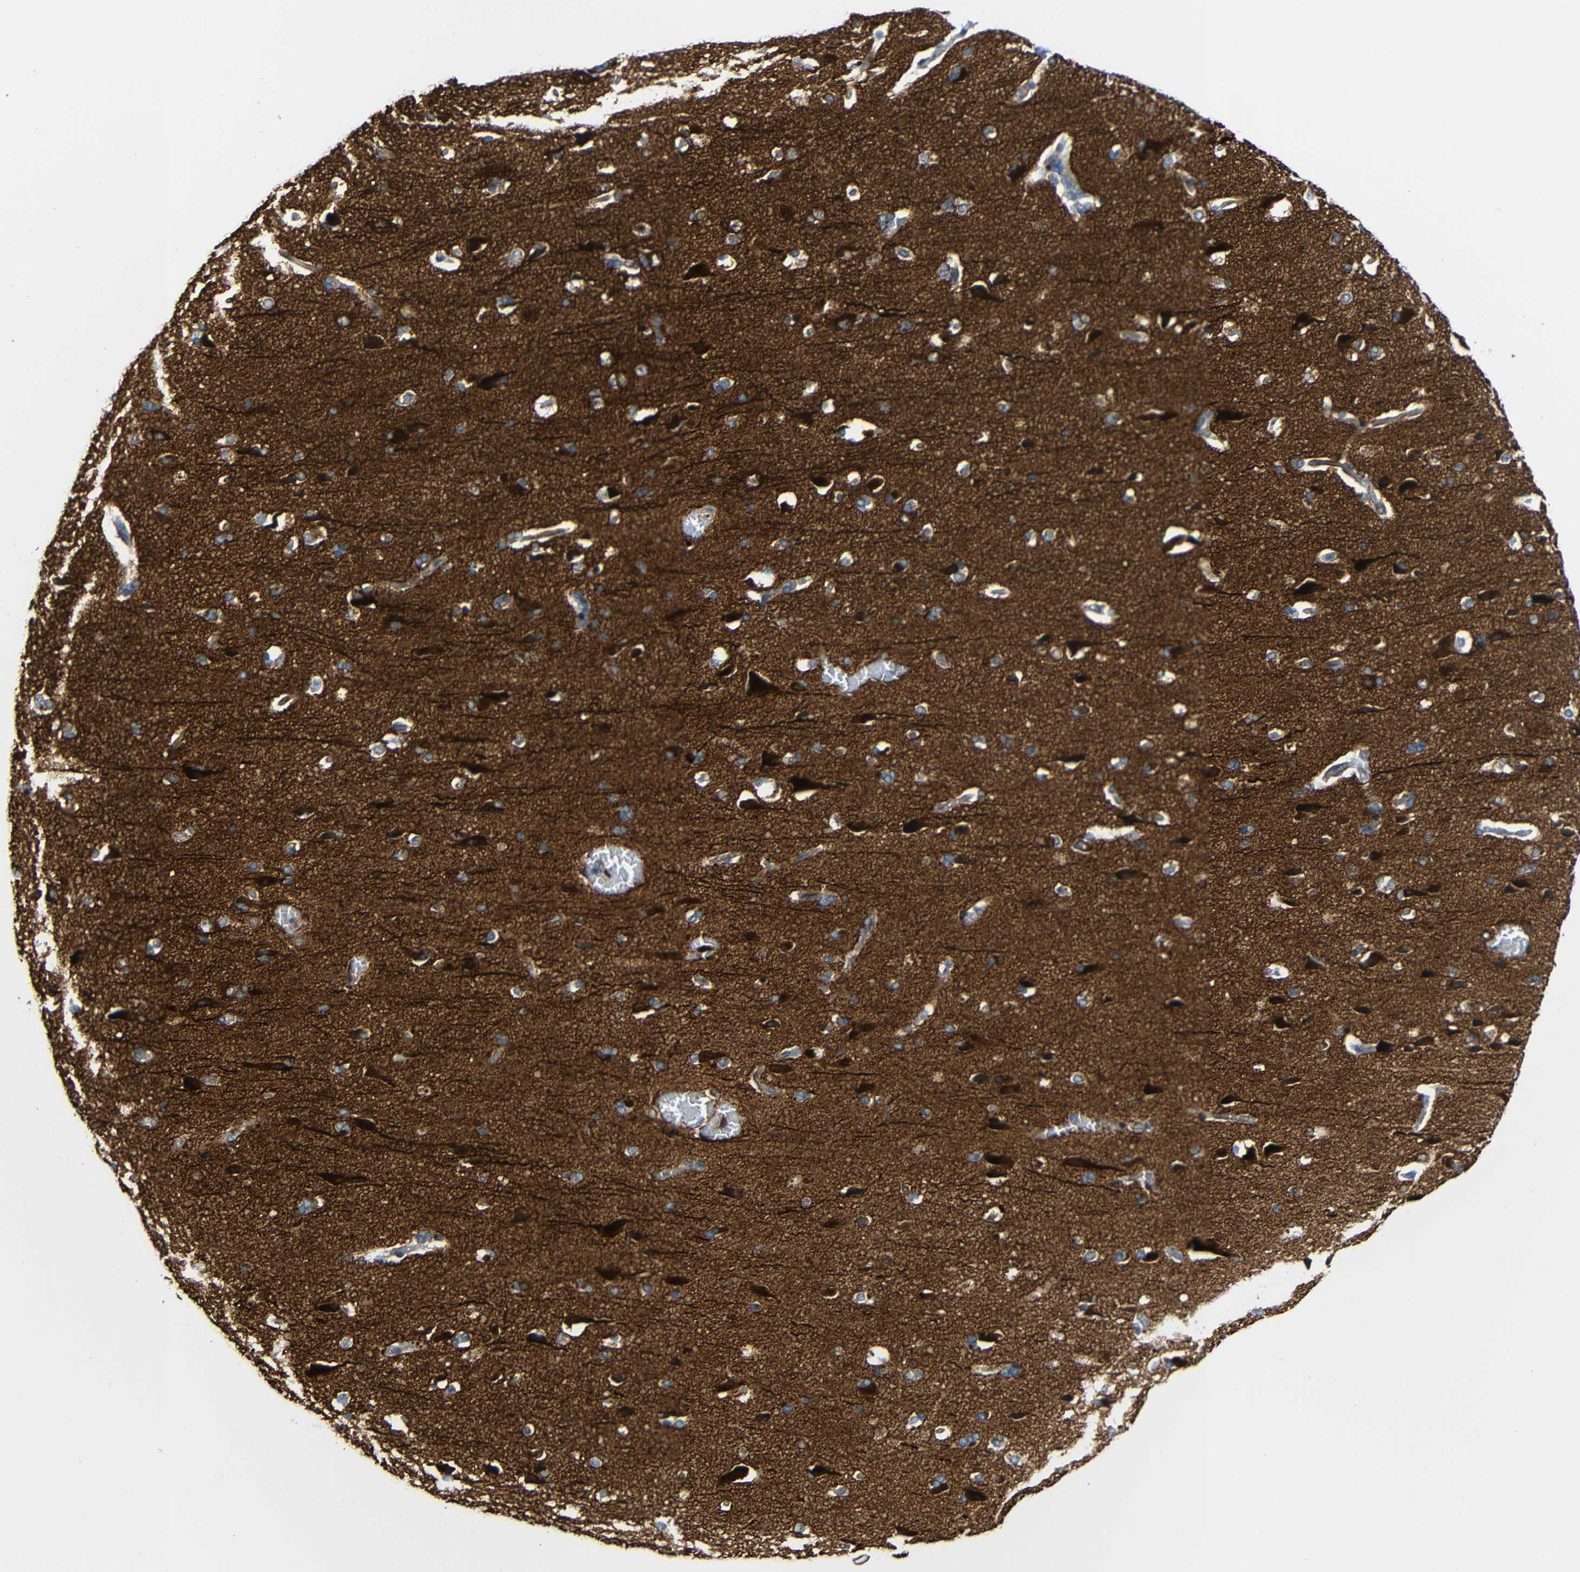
{"staining": {"intensity": "negative", "quantity": "none", "location": "none"}, "tissue": "cerebral cortex", "cell_type": "Endothelial cells", "image_type": "normal", "snomed": [{"axis": "morphology", "description": "Normal tissue, NOS"}, {"axis": "topography", "description": "Cerebral cortex"}], "caption": "Photomicrograph shows no protein positivity in endothelial cells of unremarkable cerebral cortex. The staining was performed using DAB to visualize the protein expression in brown, while the nuclei were stained in blue with hematoxylin (Magnification: 20x).", "gene": "DCLK1", "patient": {"sex": "male", "age": 62}}